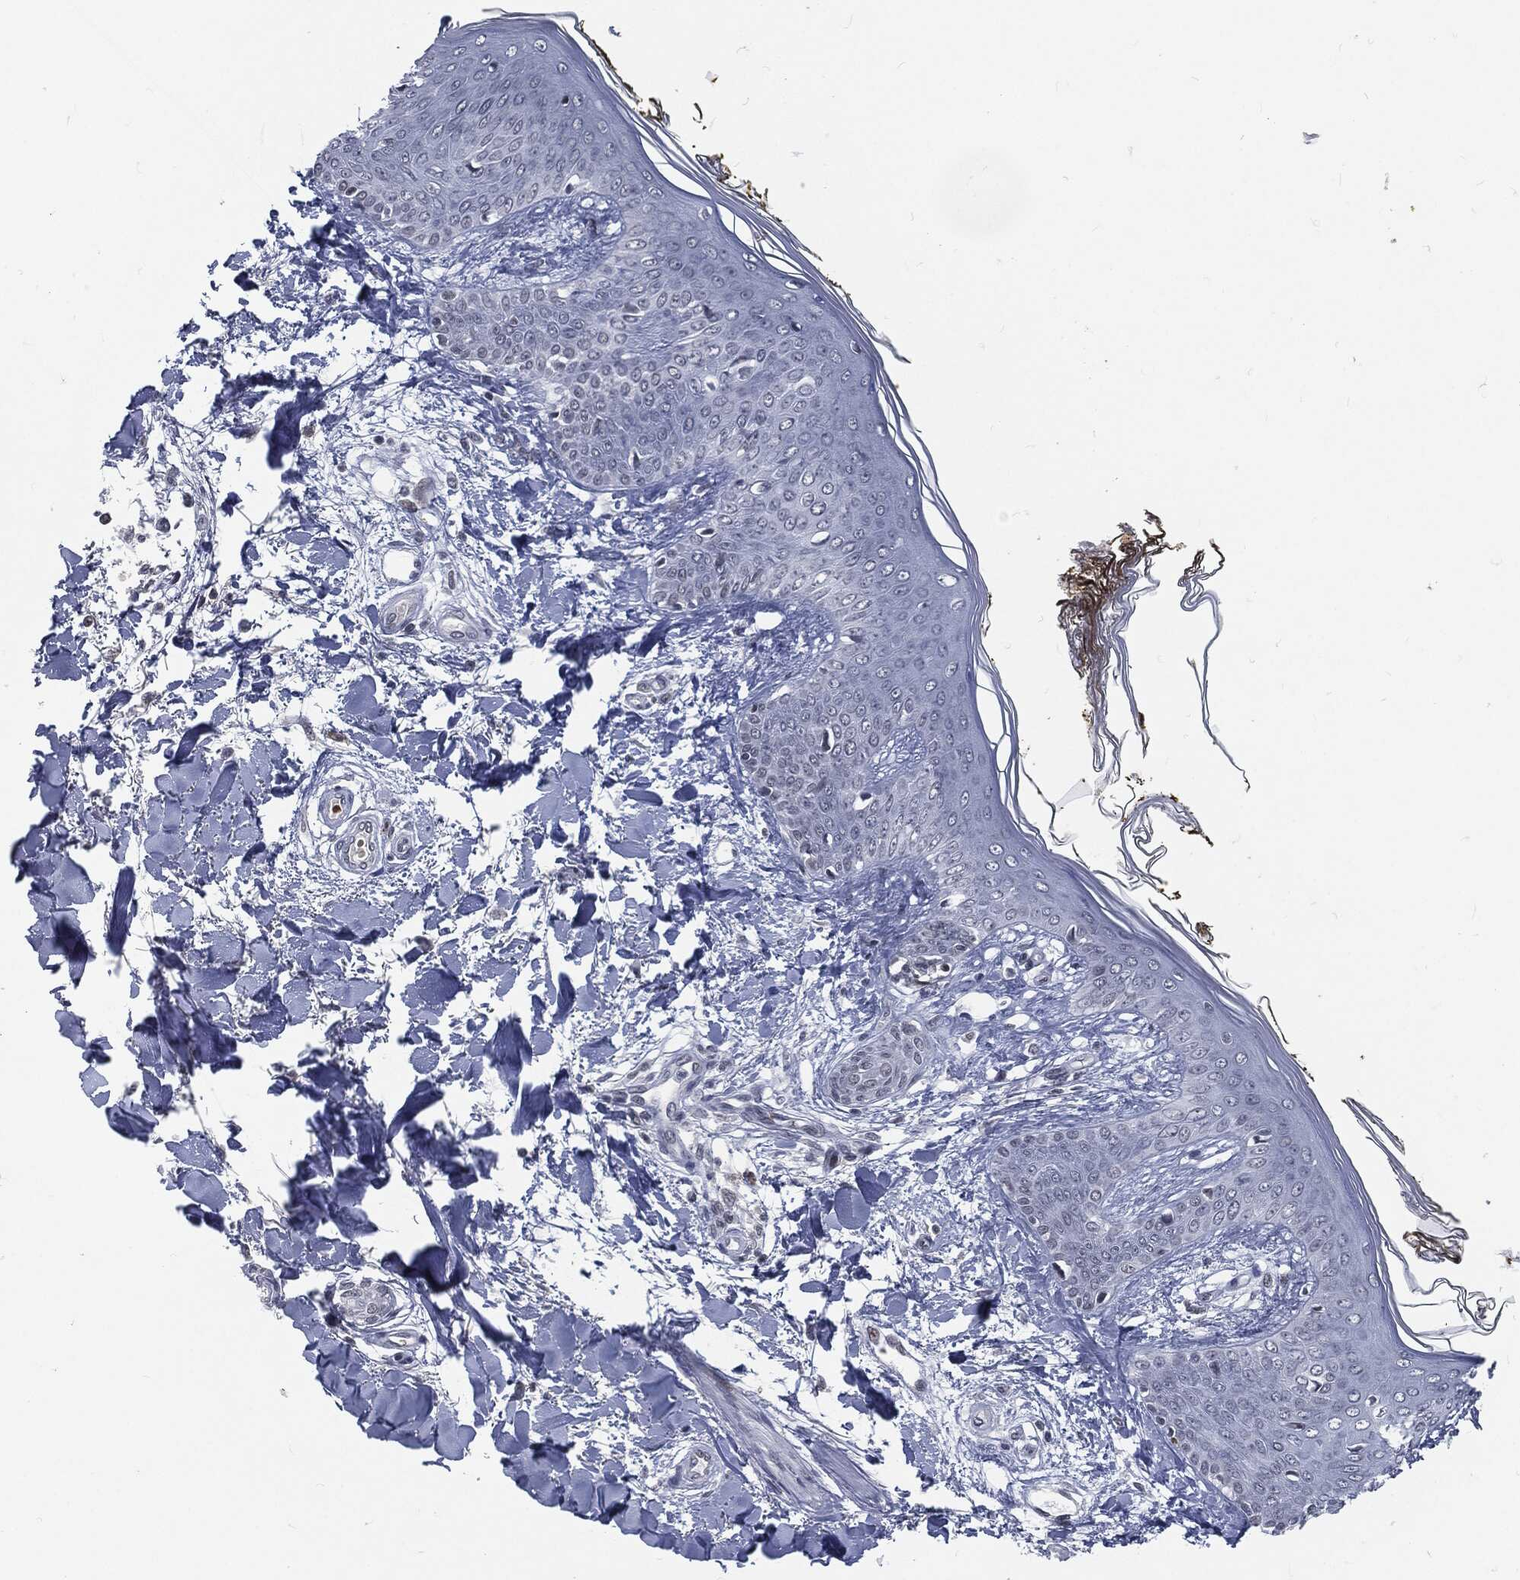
{"staining": {"intensity": "negative", "quantity": "none", "location": "none"}, "tissue": "skin", "cell_type": "Fibroblasts", "image_type": "normal", "snomed": [{"axis": "morphology", "description": "Normal tissue, NOS"}, {"axis": "morphology", "description": "Malignant melanoma, NOS"}, {"axis": "topography", "description": "Skin"}], "caption": "Immunohistochemistry image of unremarkable skin: human skin stained with DAB shows no significant protein positivity in fibroblasts. (Brightfield microscopy of DAB (3,3'-diaminobenzidine) immunohistochemistry (IHC) at high magnification).", "gene": "ANXA1", "patient": {"sex": "female", "age": 34}}